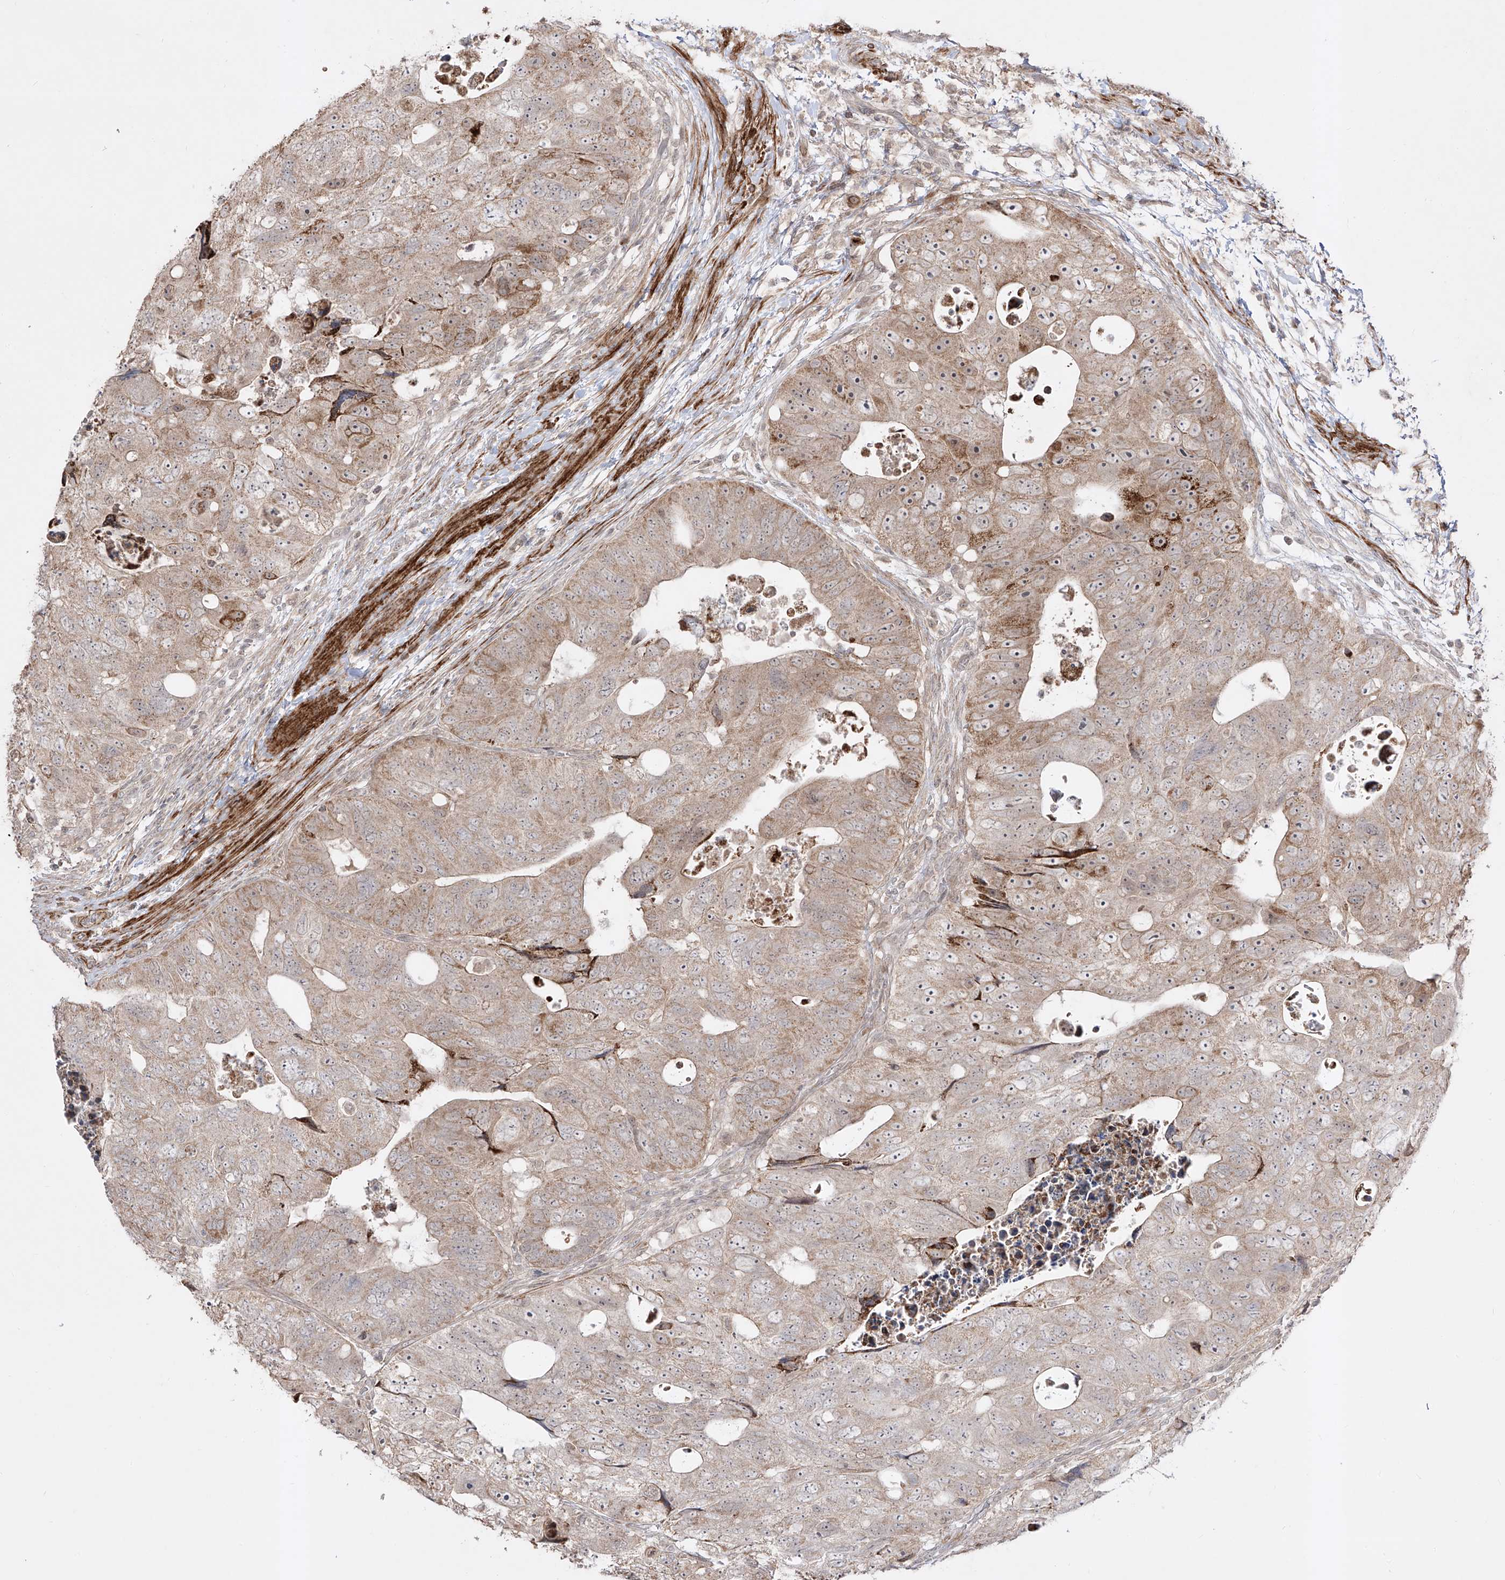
{"staining": {"intensity": "moderate", "quantity": "<25%", "location": "cytoplasmic/membranous,nuclear"}, "tissue": "colorectal cancer", "cell_type": "Tumor cells", "image_type": "cancer", "snomed": [{"axis": "morphology", "description": "Adenocarcinoma, NOS"}, {"axis": "topography", "description": "Rectum"}], "caption": "This histopathology image displays colorectal cancer stained with immunohistochemistry (IHC) to label a protein in brown. The cytoplasmic/membranous and nuclear of tumor cells show moderate positivity for the protein. Nuclei are counter-stained blue.", "gene": "KDM1B", "patient": {"sex": "male", "age": 59}}